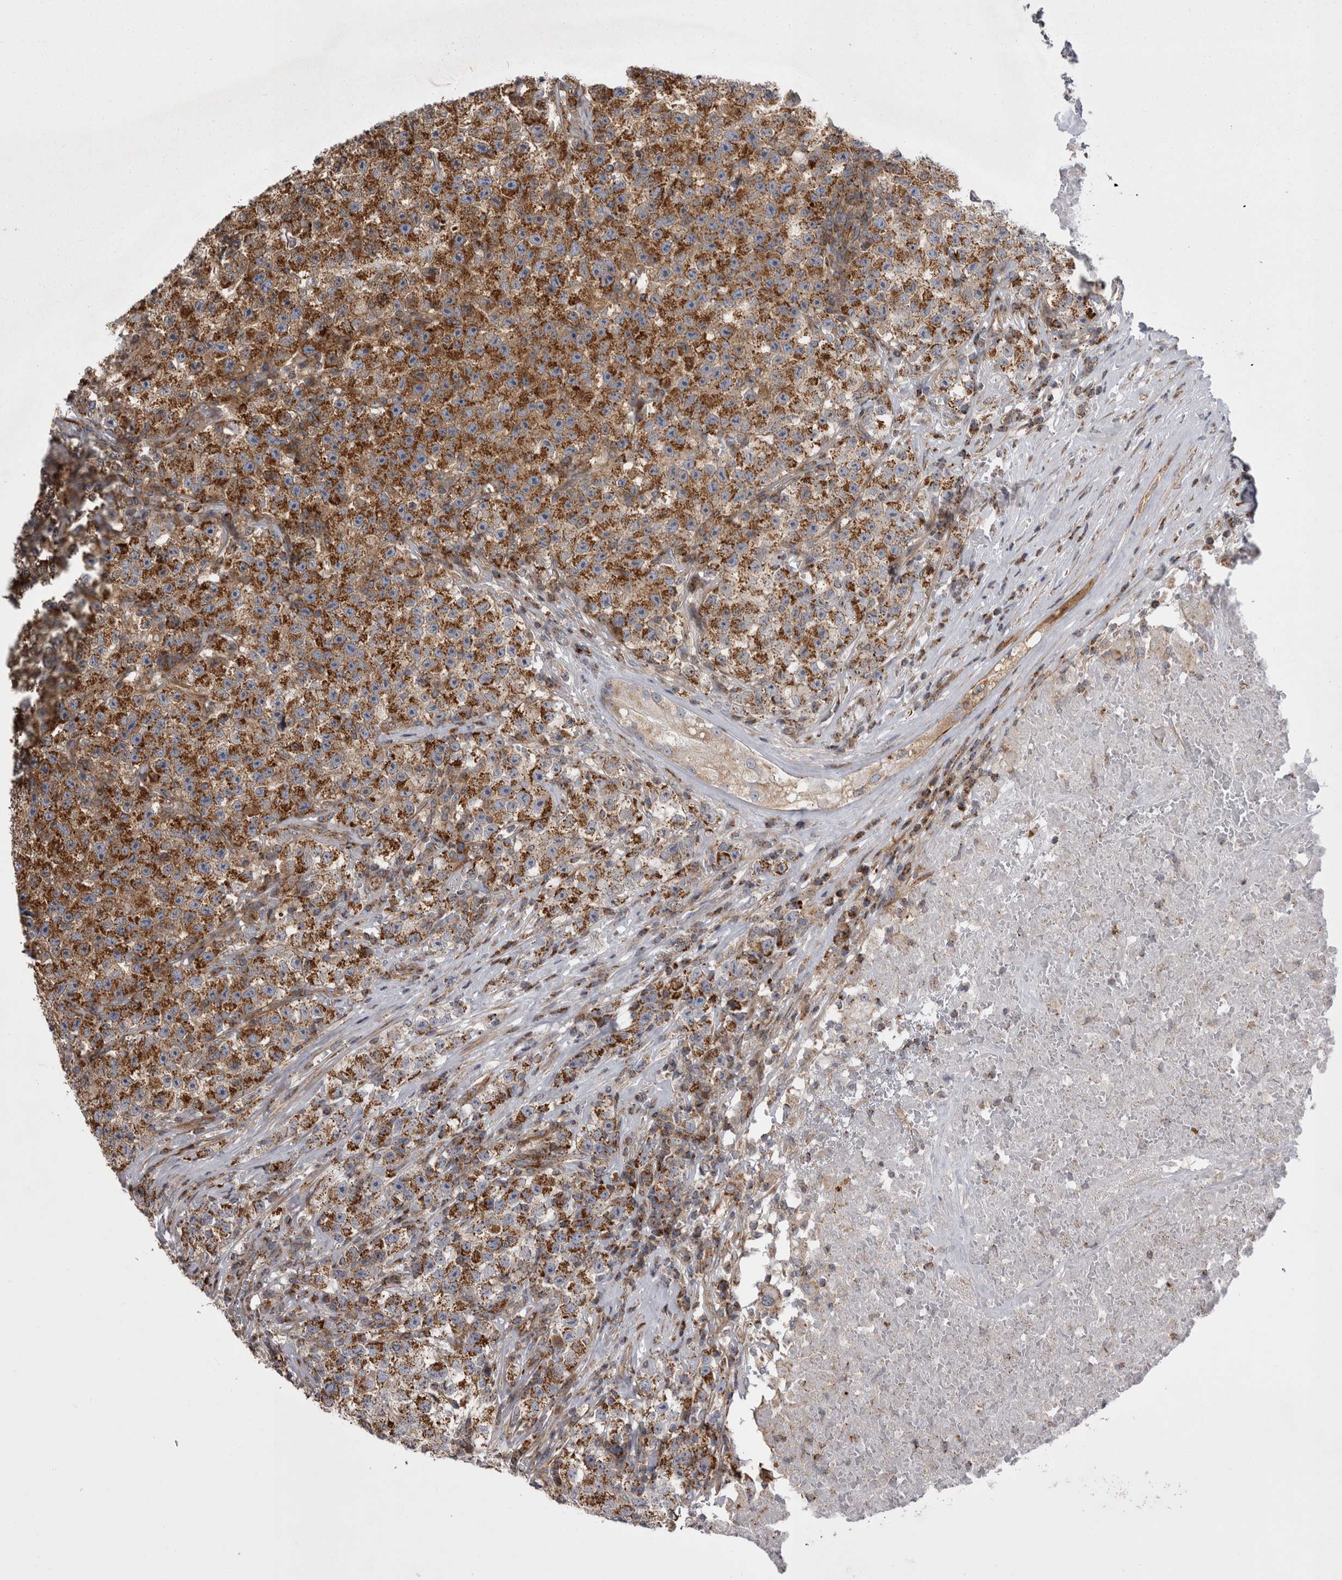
{"staining": {"intensity": "strong", "quantity": ">75%", "location": "cytoplasmic/membranous"}, "tissue": "testis cancer", "cell_type": "Tumor cells", "image_type": "cancer", "snomed": [{"axis": "morphology", "description": "Seminoma, NOS"}, {"axis": "topography", "description": "Testis"}], "caption": "IHC of testis seminoma exhibits high levels of strong cytoplasmic/membranous positivity in about >75% of tumor cells.", "gene": "TSPOAP1", "patient": {"sex": "male", "age": 22}}